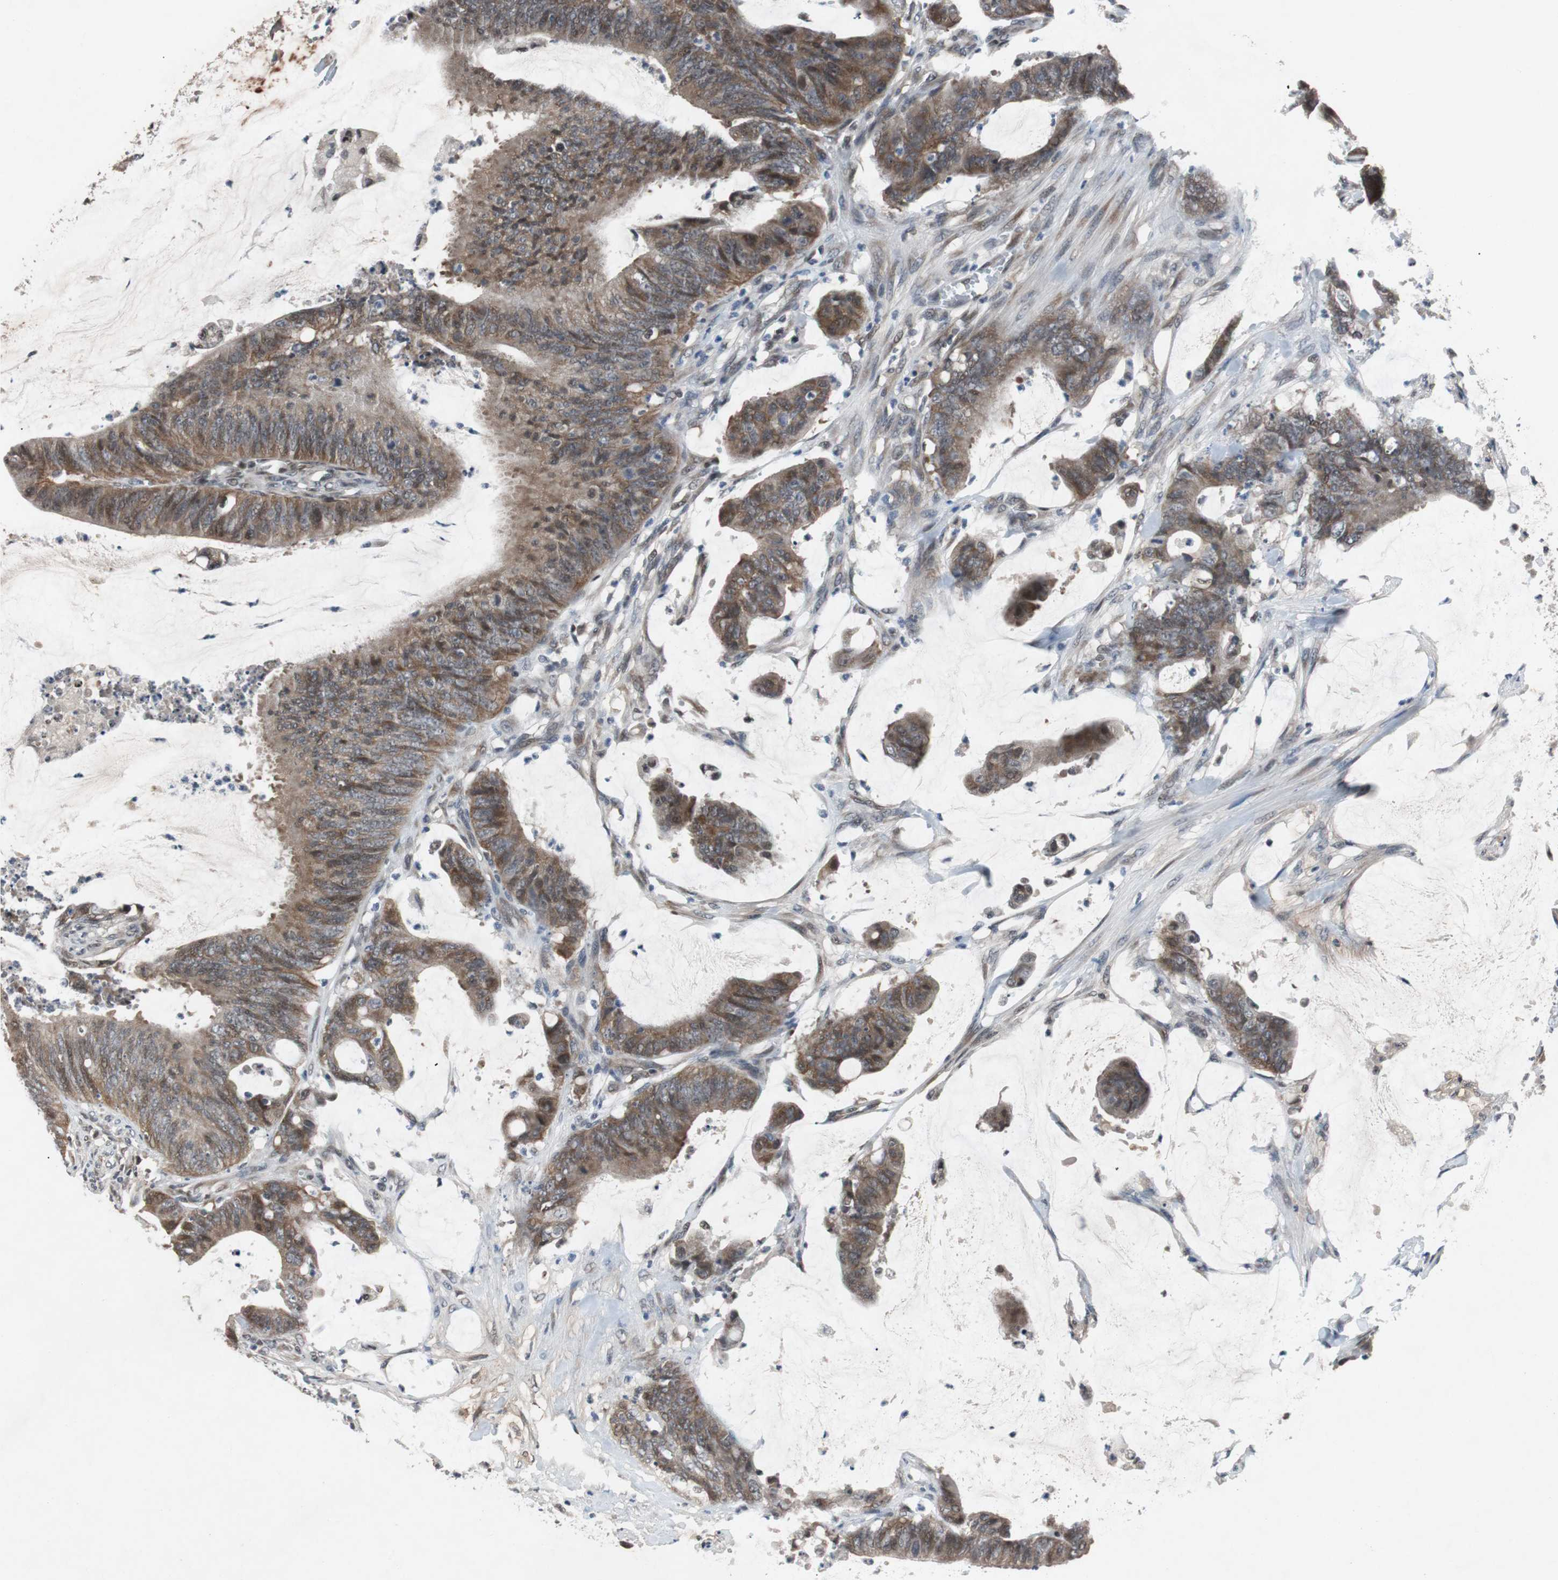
{"staining": {"intensity": "strong", "quantity": ">75%", "location": "cytoplasmic/membranous"}, "tissue": "colorectal cancer", "cell_type": "Tumor cells", "image_type": "cancer", "snomed": [{"axis": "morphology", "description": "Adenocarcinoma, NOS"}, {"axis": "topography", "description": "Rectum"}], "caption": "Immunohistochemical staining of human adenocarcinoma (colorectal) displays high levels of strong cytoplasmic/membranous positivity in about >75% of tumor cells. The protein of interest is stained brown, and the nuclei are stained in blue (DAB IHC with brightfield microscopy, high magnification).", "gene": "TP63", "patient": {"sex": "female", "age": 66}}